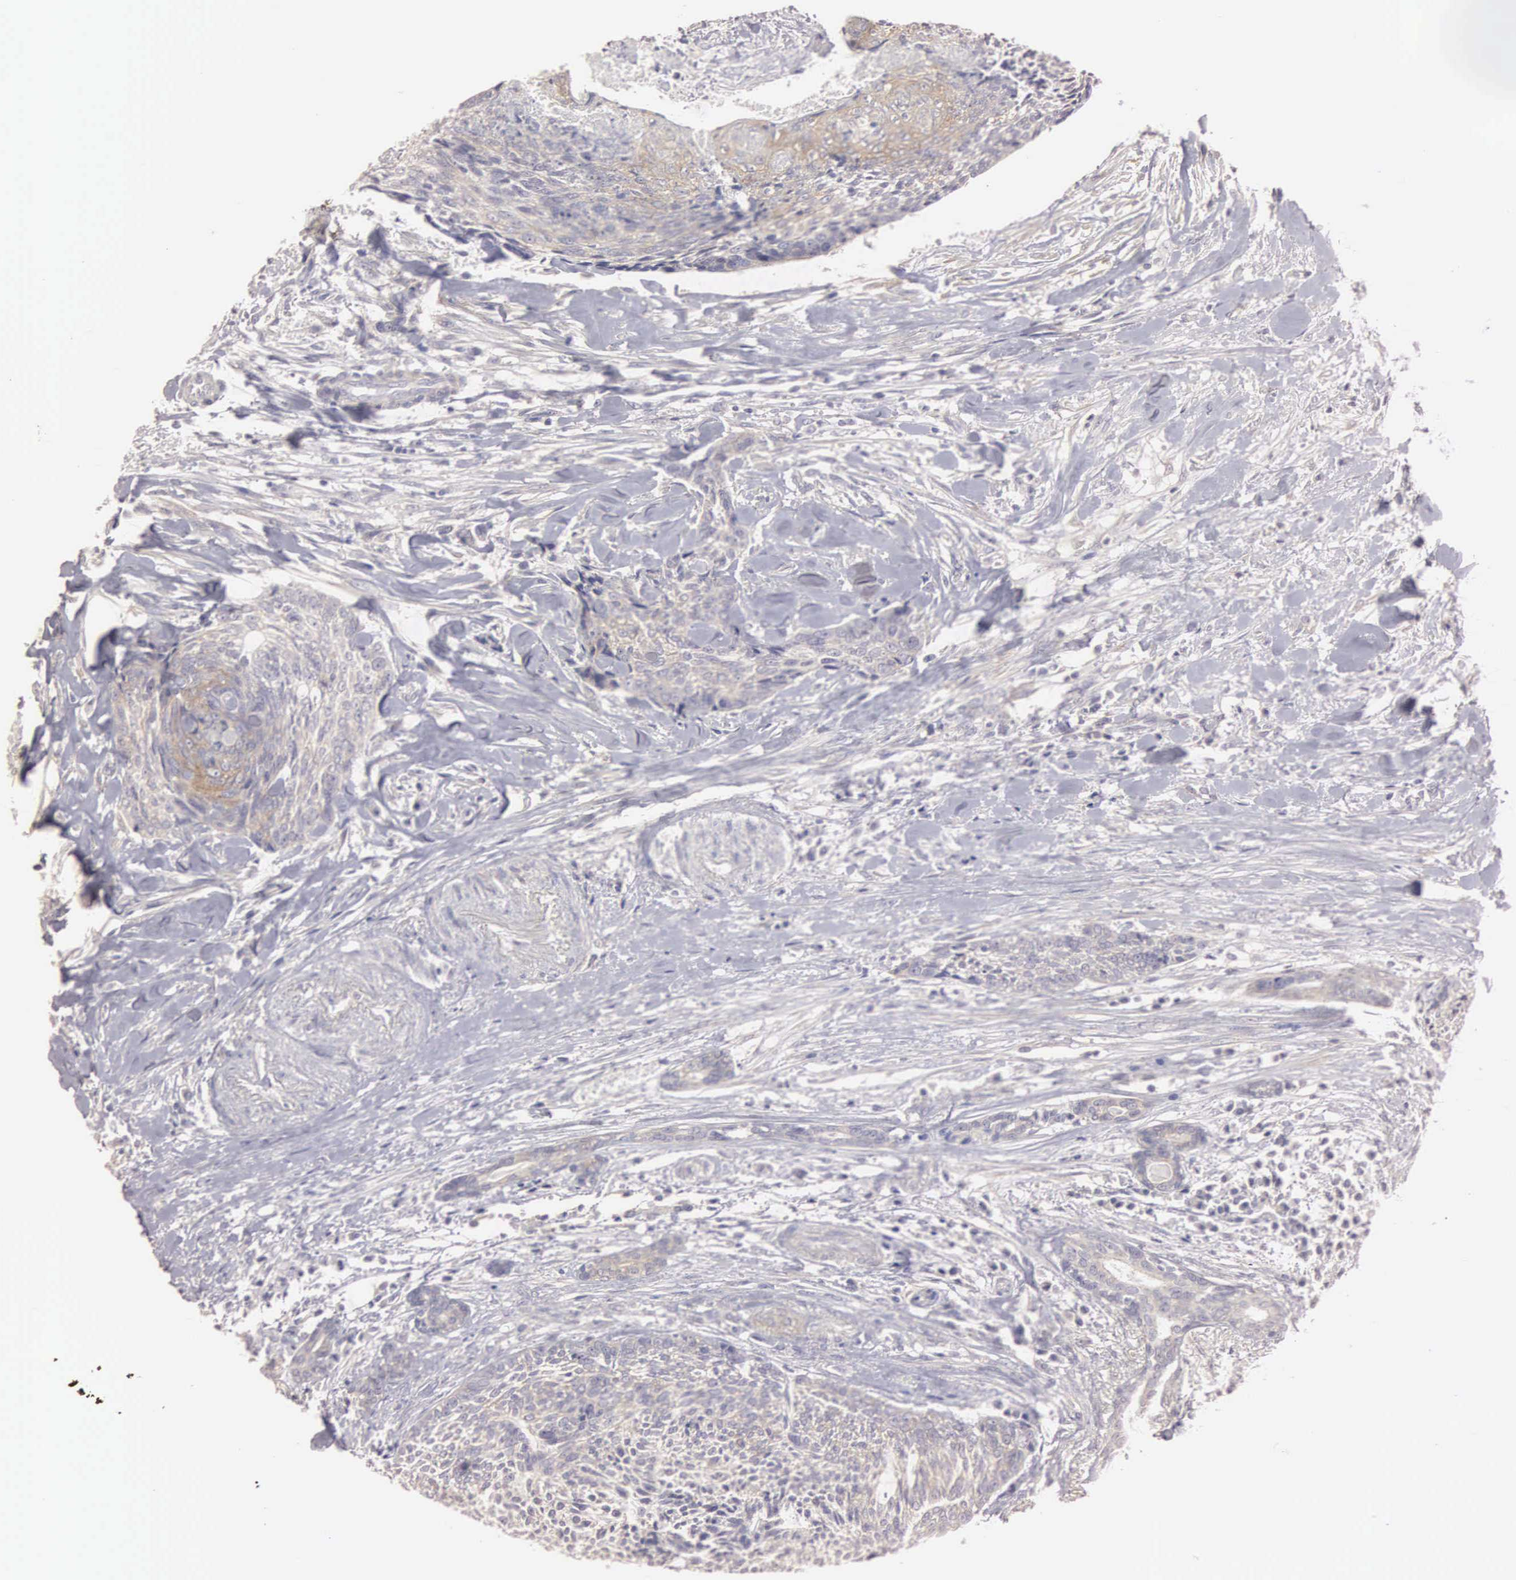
{"staining": {"intensity": "weak", "quantity": "25%-75%", "location": "cytoplasmic/membranous"}, "tissue": "head and neck cancer", "cell_type": "Tumor cells", "image_type": "cancer", "snomed": [{"axis": "morphology", "description": "Squamous cell carcinoma, NOS"}, {"axis": "topography", "description": "Salivary gland"}, {"axis": "topography", "description": "Head-Neck"}], "caption": "Protein staining shows weak cytoplasmic/membranous positivity in approximately 25%-75% of tumor cells in head and neck cancer.", "gene": "CEP170B", "patient": {"sex": "male", "age": 70}}